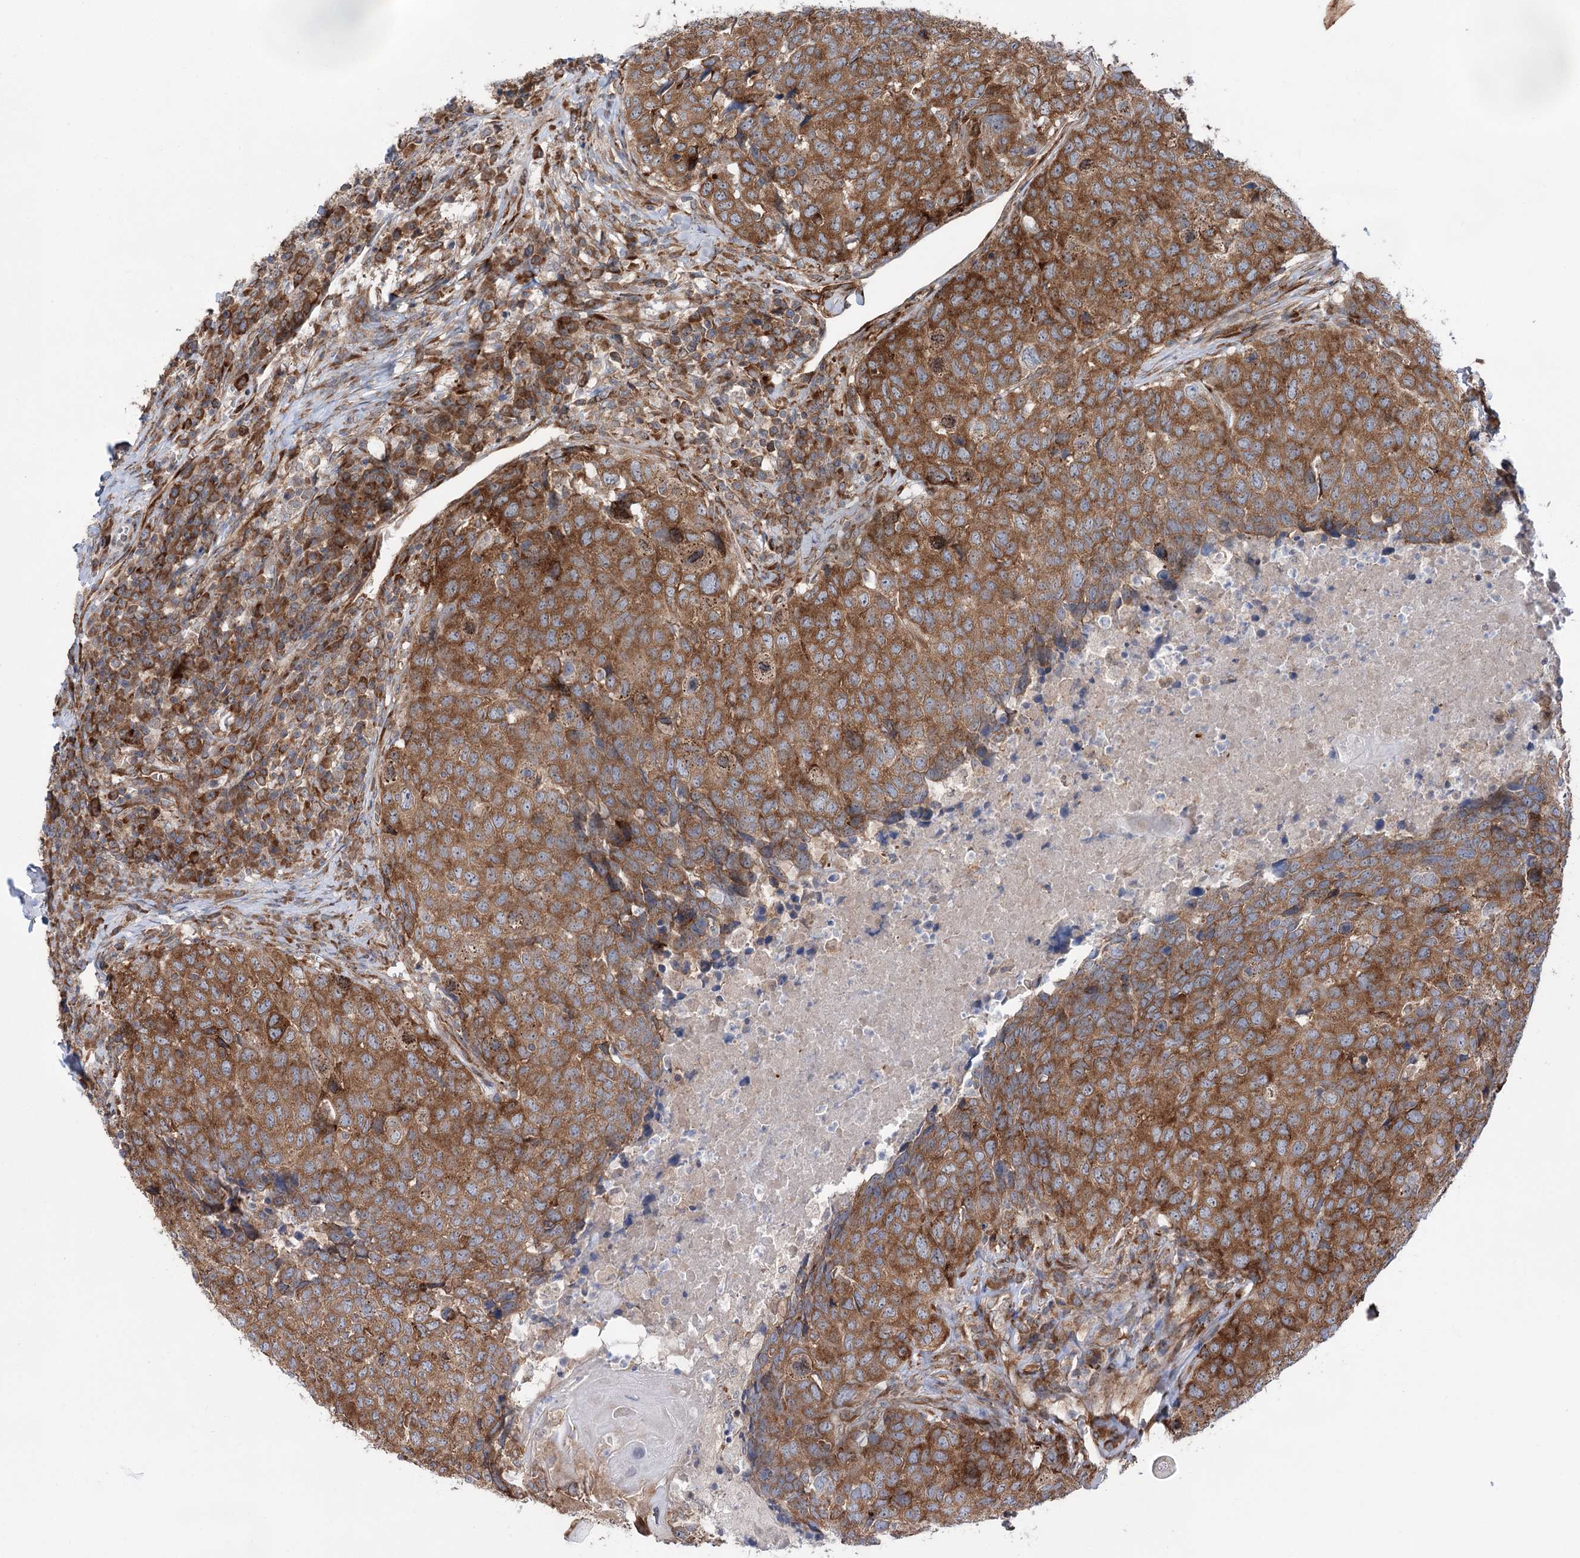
{"staining": {"intensity": "moderate", "quantity": ">75%", "location": "cytoplasmic/membranous"}, "tissue": "head and neck cancer", "cell_type": "Tumor cells", "image_type": "cancer", "snomed": [{"axis": "morphology", "description": "Squamous cell carcinoma, NOS"}, {"axis": "topography", "description": "Head-Neck"}], "caption": "Protein expression by IHC displays moderate cytoplasmic/membranous positivity in about >75% of tumor cells in head and neck cancer.", "gene": "VWA2", "patient": {"sex": "male", "age": 66}}